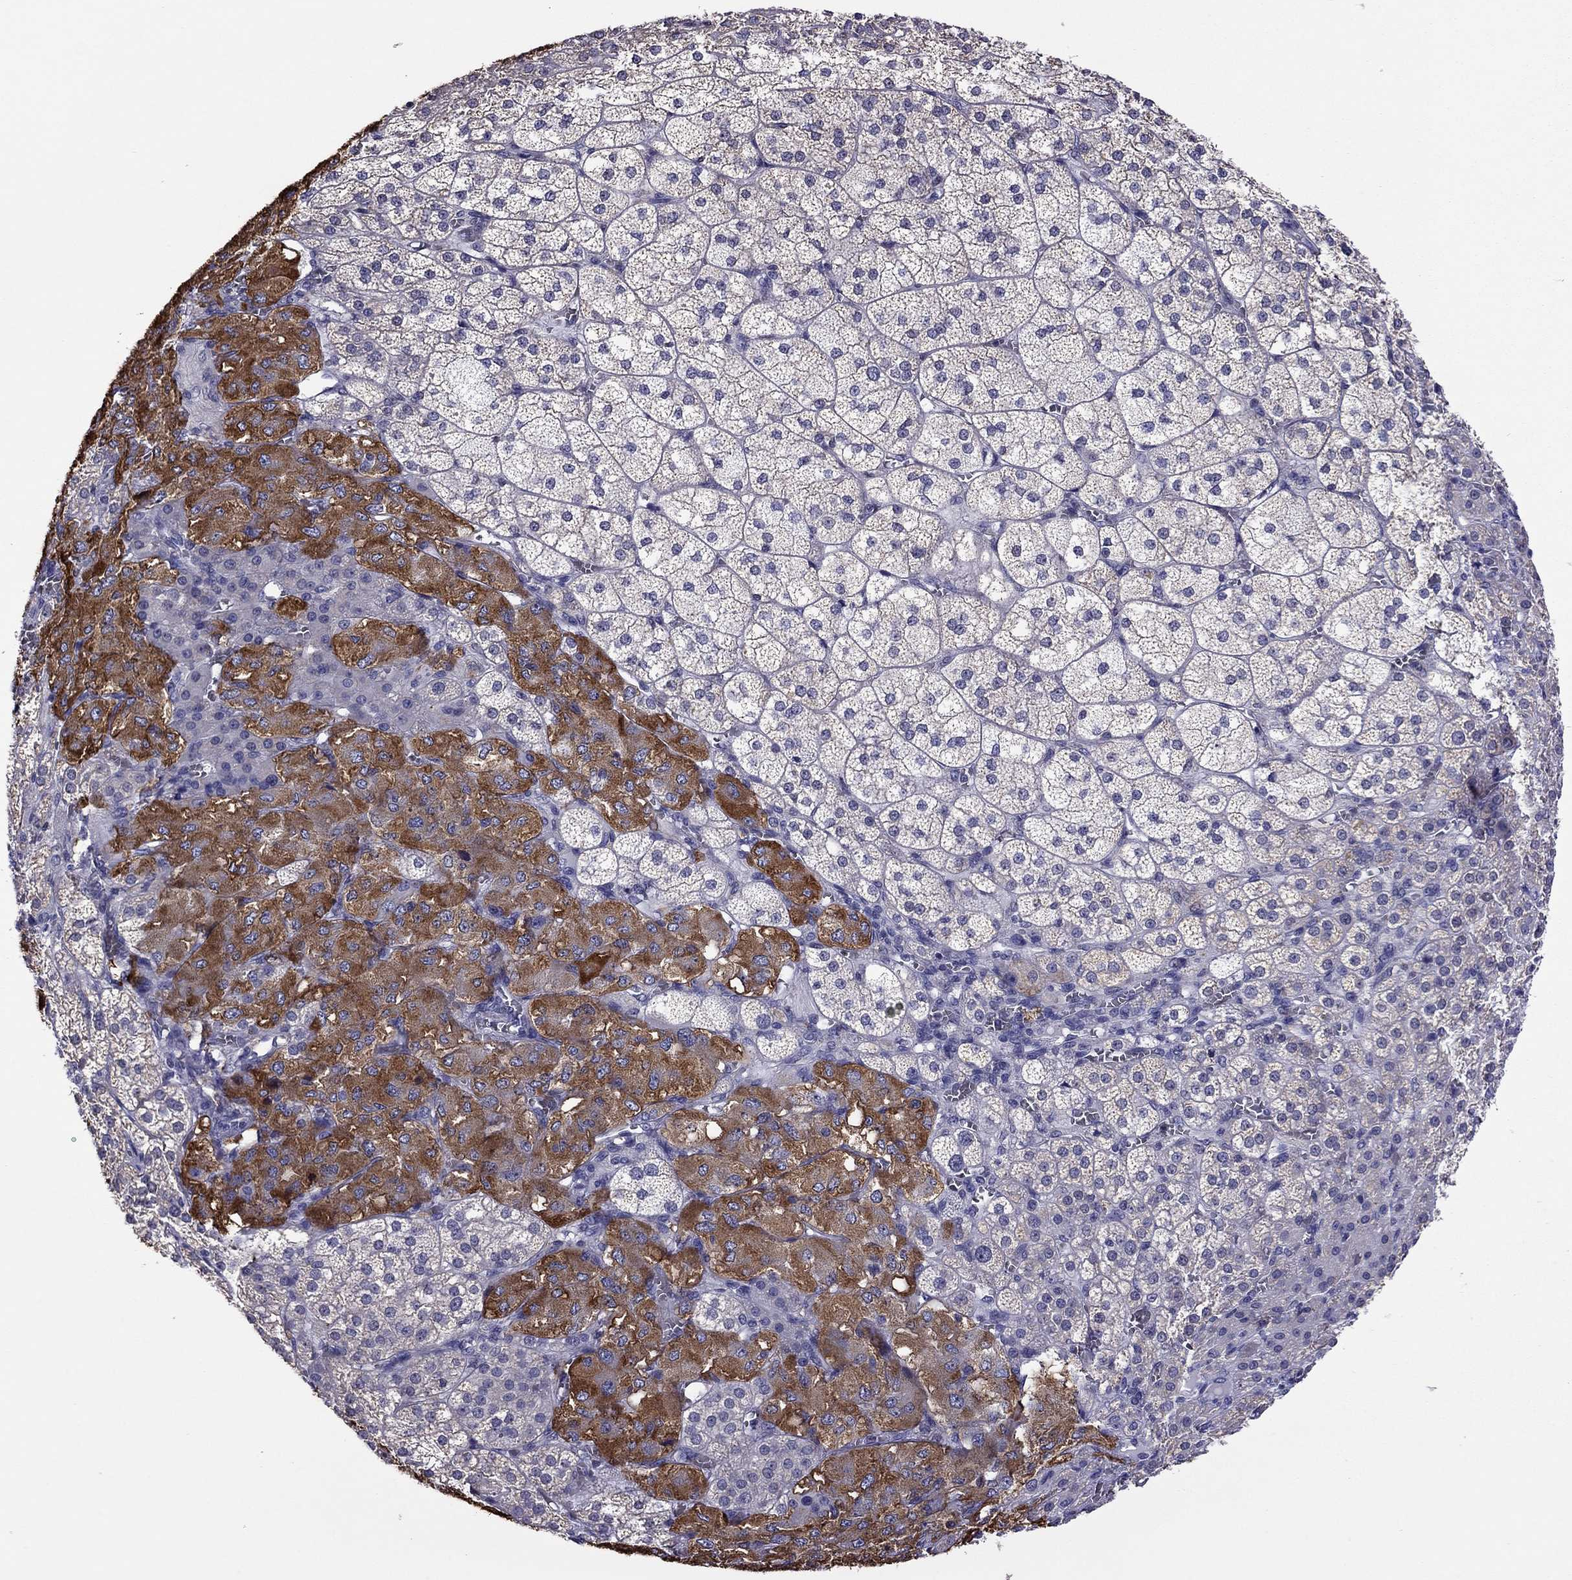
{"staining": {"intensity": "strong", "quantity": "<25%", "location": "cytoplasmic/membranous"}, "tissue": "adrenal gland", "cell_type": "Glandular cells", "image_type": "normal", "snomed": [{"axis": "morphology", "description": "Normal tissue, NOS"}, {"axis": "topography", "description": "Adrenal gland"}], "caption": "Immunohistochemical staining of benign adrenal gland shows <25% levels of strong cytoplasmic/membranous protein positivity in about <25% of glandular cells.", "gene": "SCG2", "patient": {"sex": "female", "age": 60}}